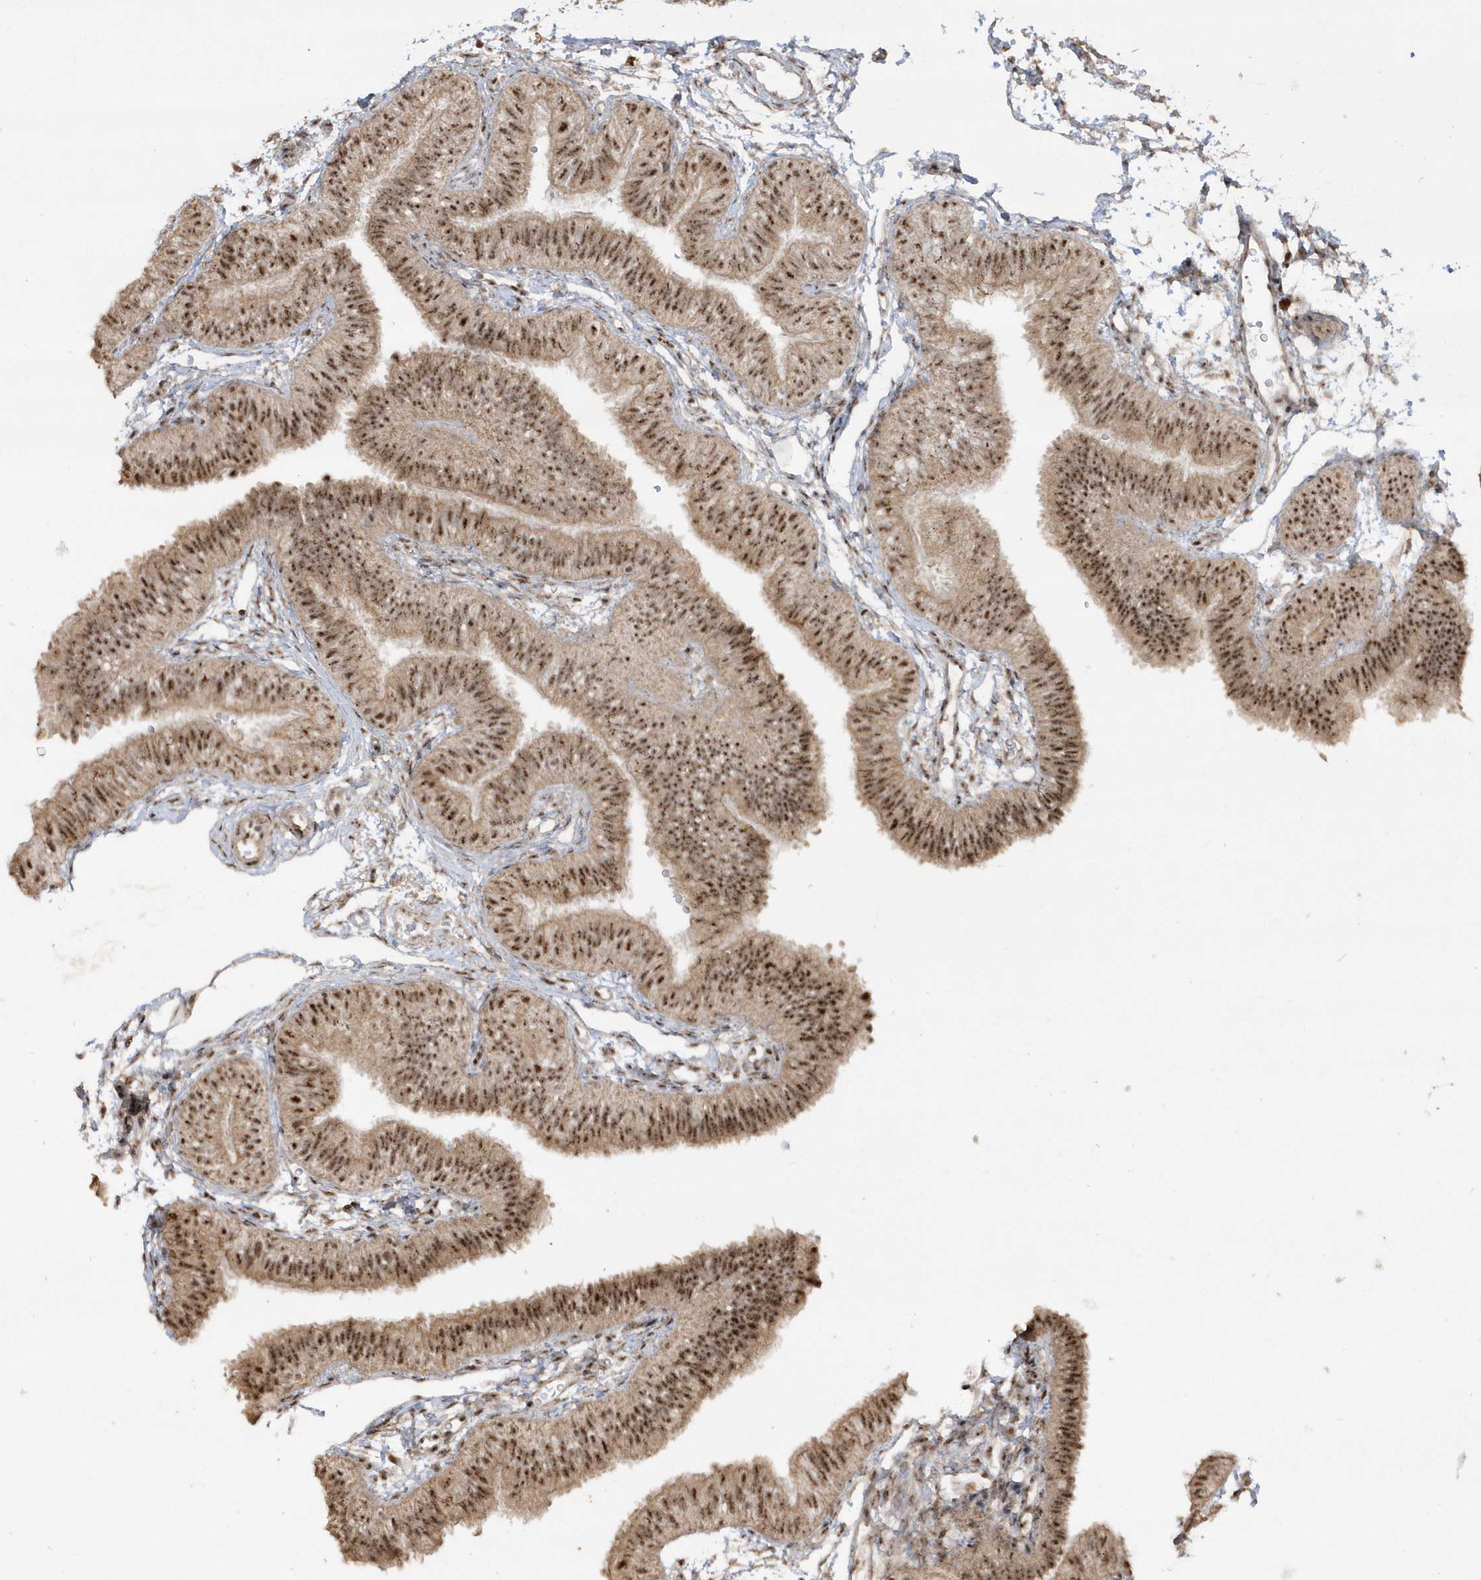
{"staining": {"intensity": "strong", "quantity": ">75%", "location": "cytoplasmic/membranous,nuclear"}, "tissue": "fallopian tube", "cell_type": "Glandular cells", "image_type": "normal", "snomed": [{"axis": "morphology", "description": "Normal tissue, NOS"}, {"axis": "topography", "description": "Fallopian tube"}], "caption": "Glandular cells demonstrate high levels of strong cytoplasmic/membranous,nuclear staining in about >75% of cells in benign human fallopian tube.", "gene": "POLR3B", "patient": {"sex": "female", "age": 35}}